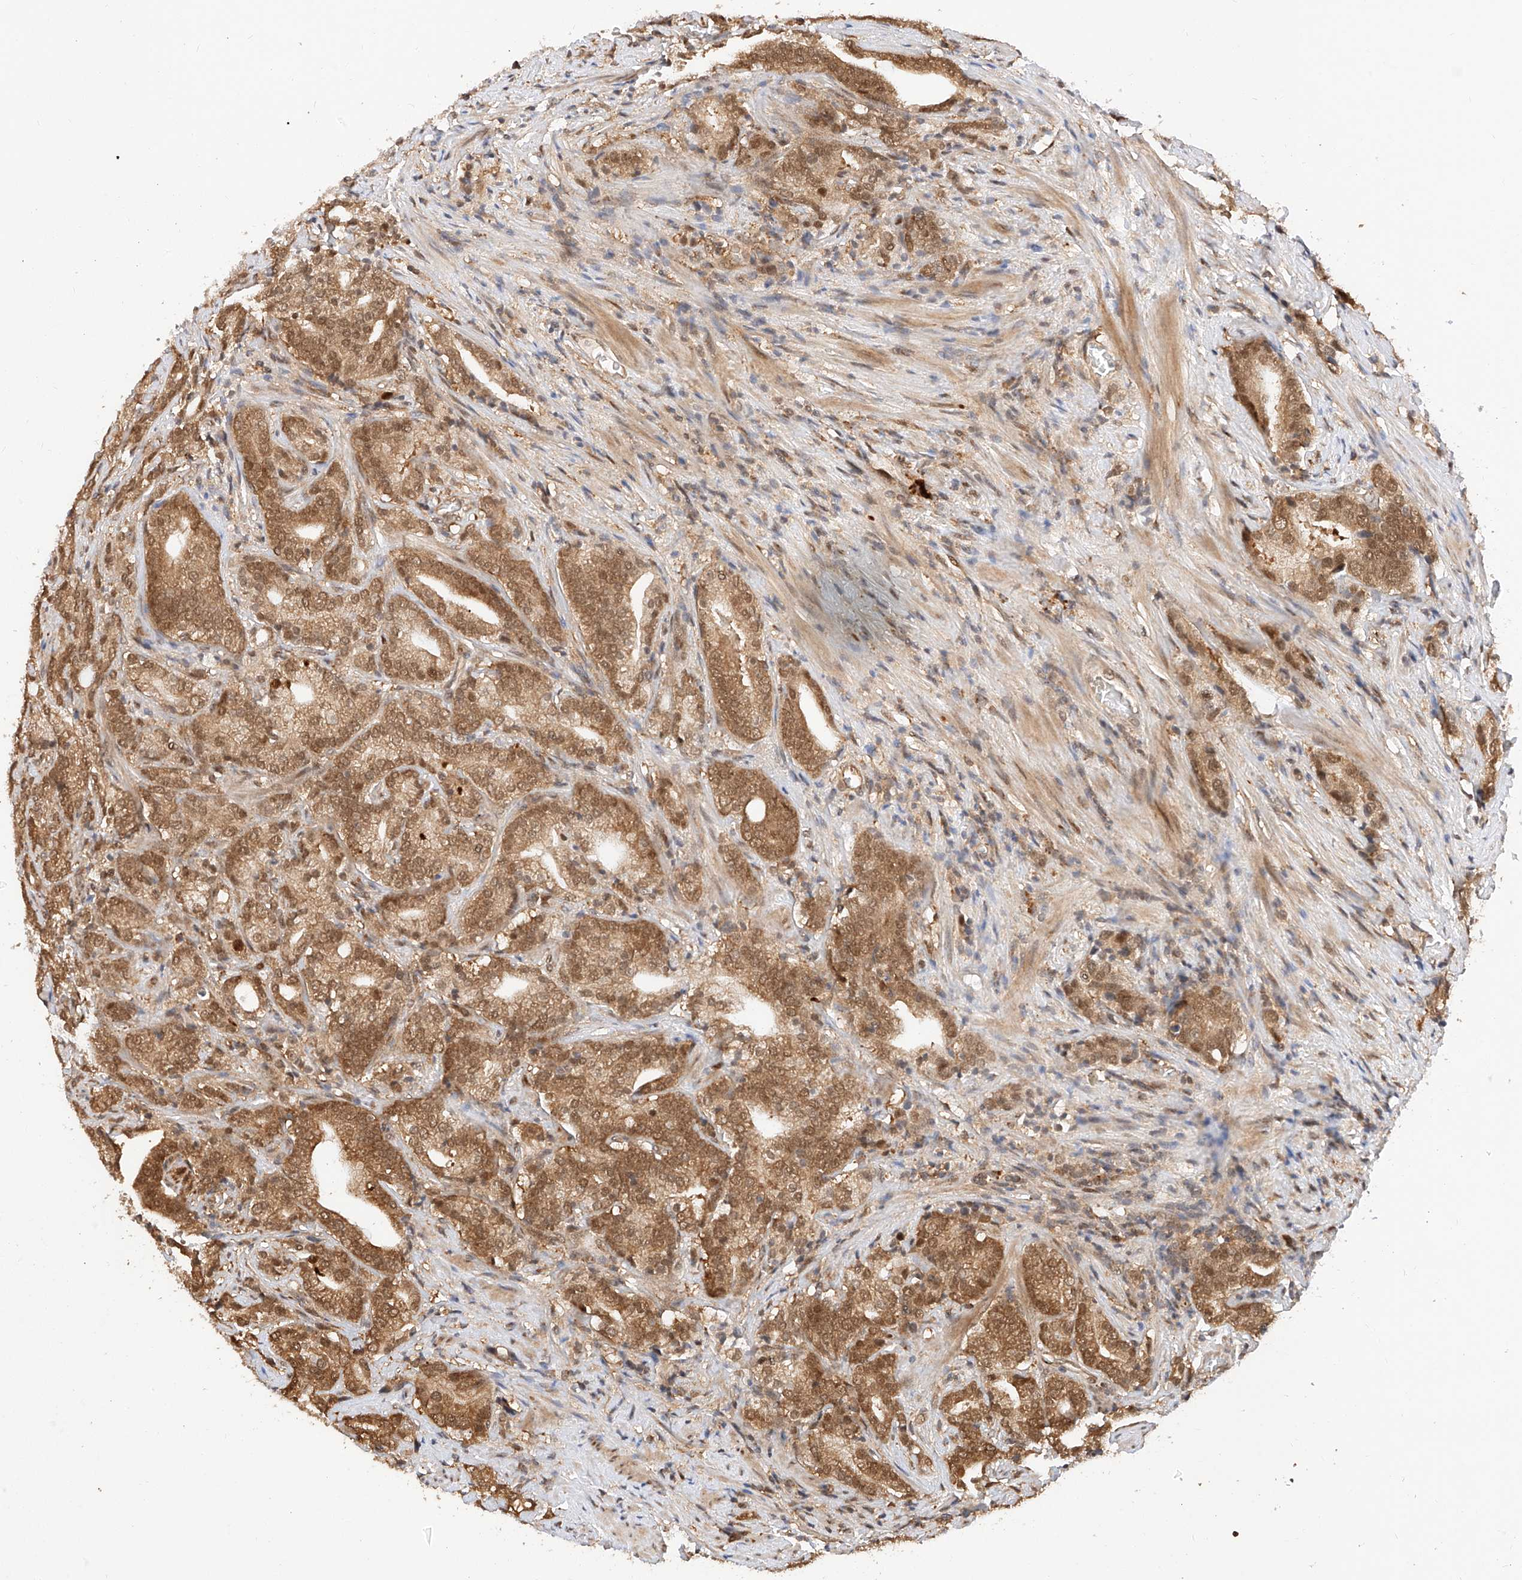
{"staining": {"intensity": "moderate", "quantity": ">75%", "location": "cytoplasmic/membranous,nuclear"}, "tissue": "prostate cancer", "cell_type": "Tumor cells", "image_type": "cancer", "snomed": [{"axis": "morphology", "description": "Adenocarcinoma, High grade"}, {"axis": "topography", "description": "Prostate"}], "caption": "Protein staining shows moderate cytoplasmic/membranous and nuclear staining in about >75% of tumor cells in prostate cancer.", "gene": "EIF4H", "patient": {"sex": "male", "age": 57}}